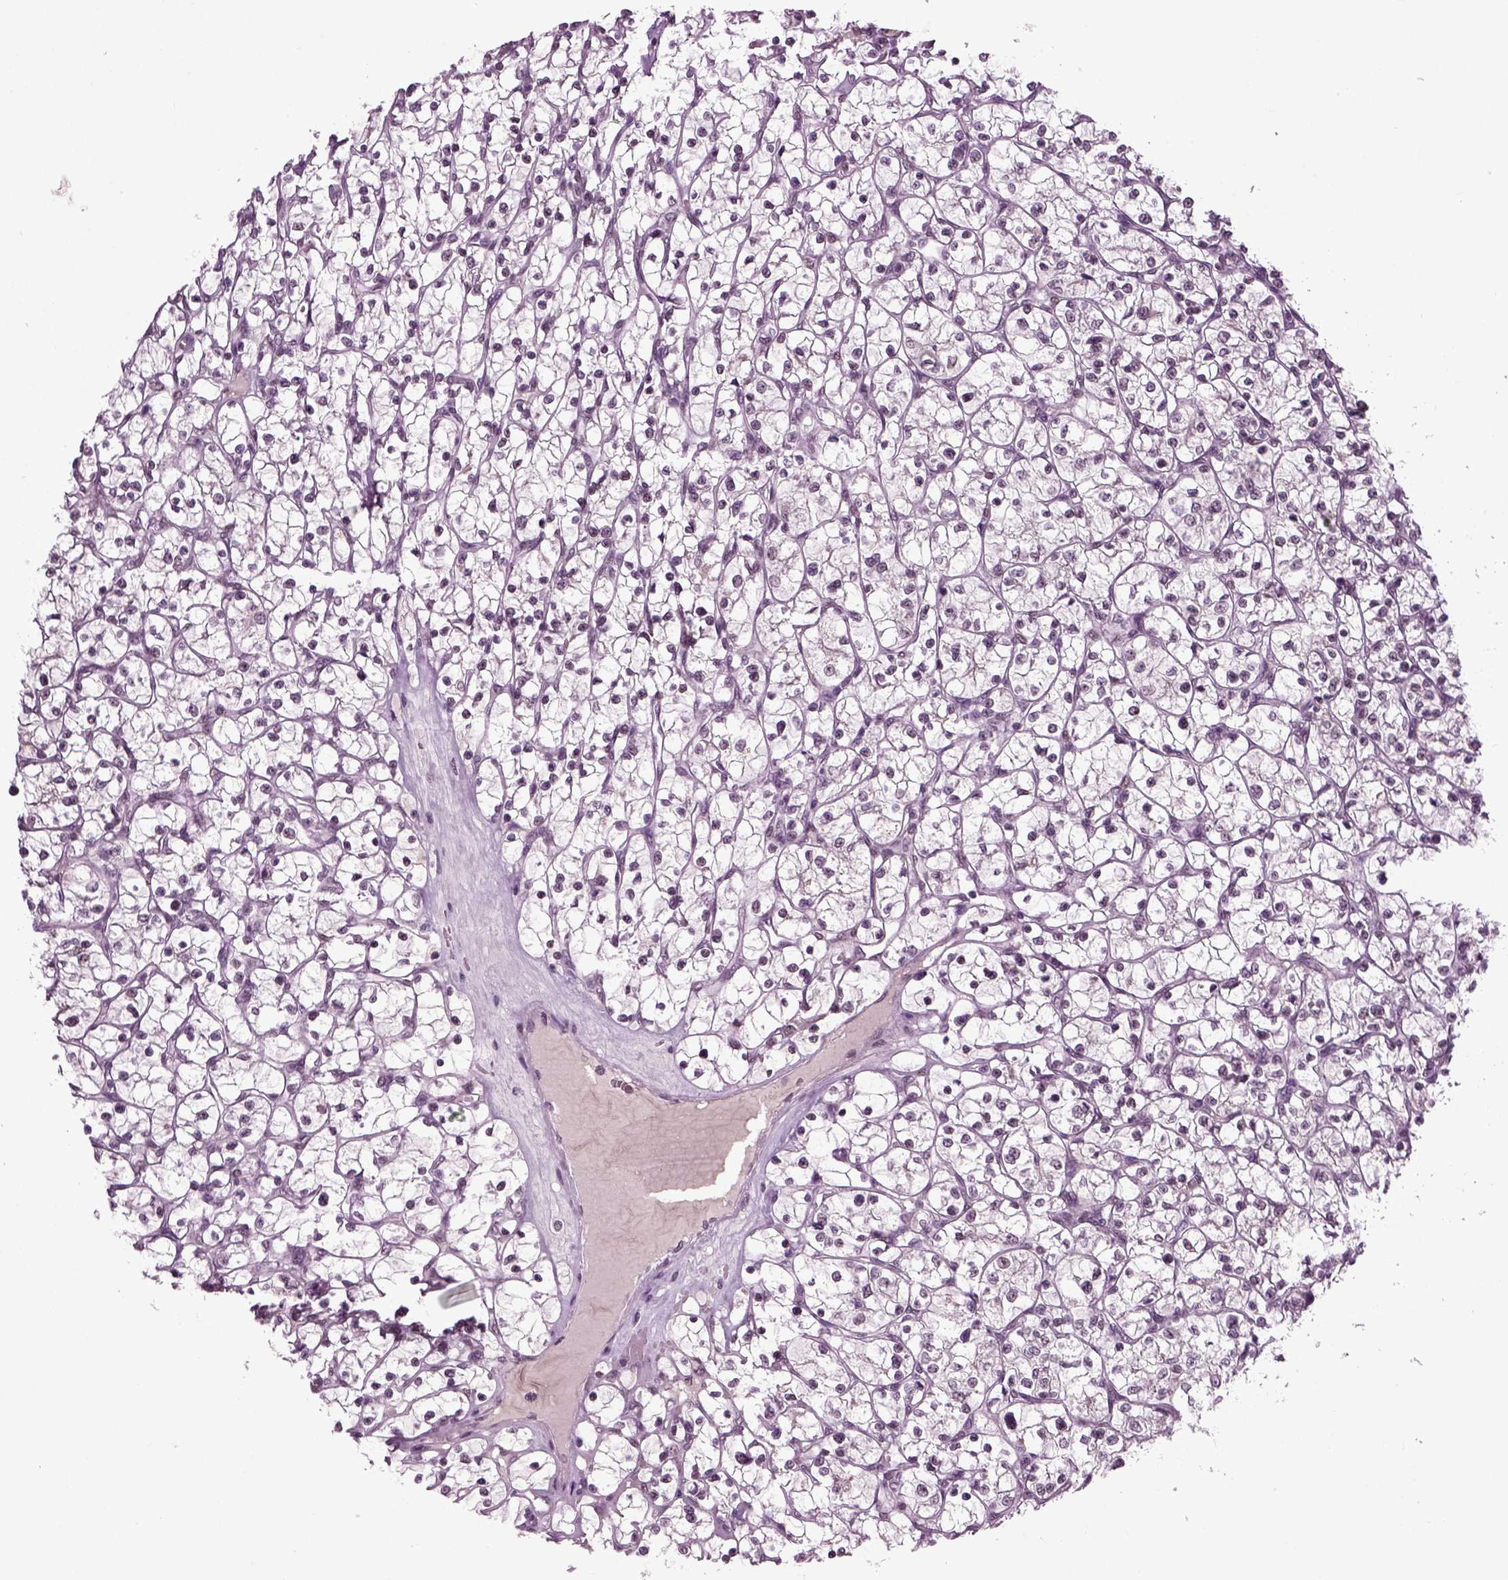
{"staining": {"intensity": "negative", "quantity": "none", "location": "none"}, "tissue": "renal cancer", "cell_type": "Tumor cells", "image_type": "cancer", "snomed": [{"axis": "morphology", "description": "Adenocarcinoma, NOS"}, {"axis": "topography", "description": "Kidney"}], "caption": "This is an immunohistochemistry (IHC) histopathology image of human renal adenocarcinoma. There is no staining in tumor cells.", "gene": "RCOR3", "patient": {"sex": "female", "age": 64}}